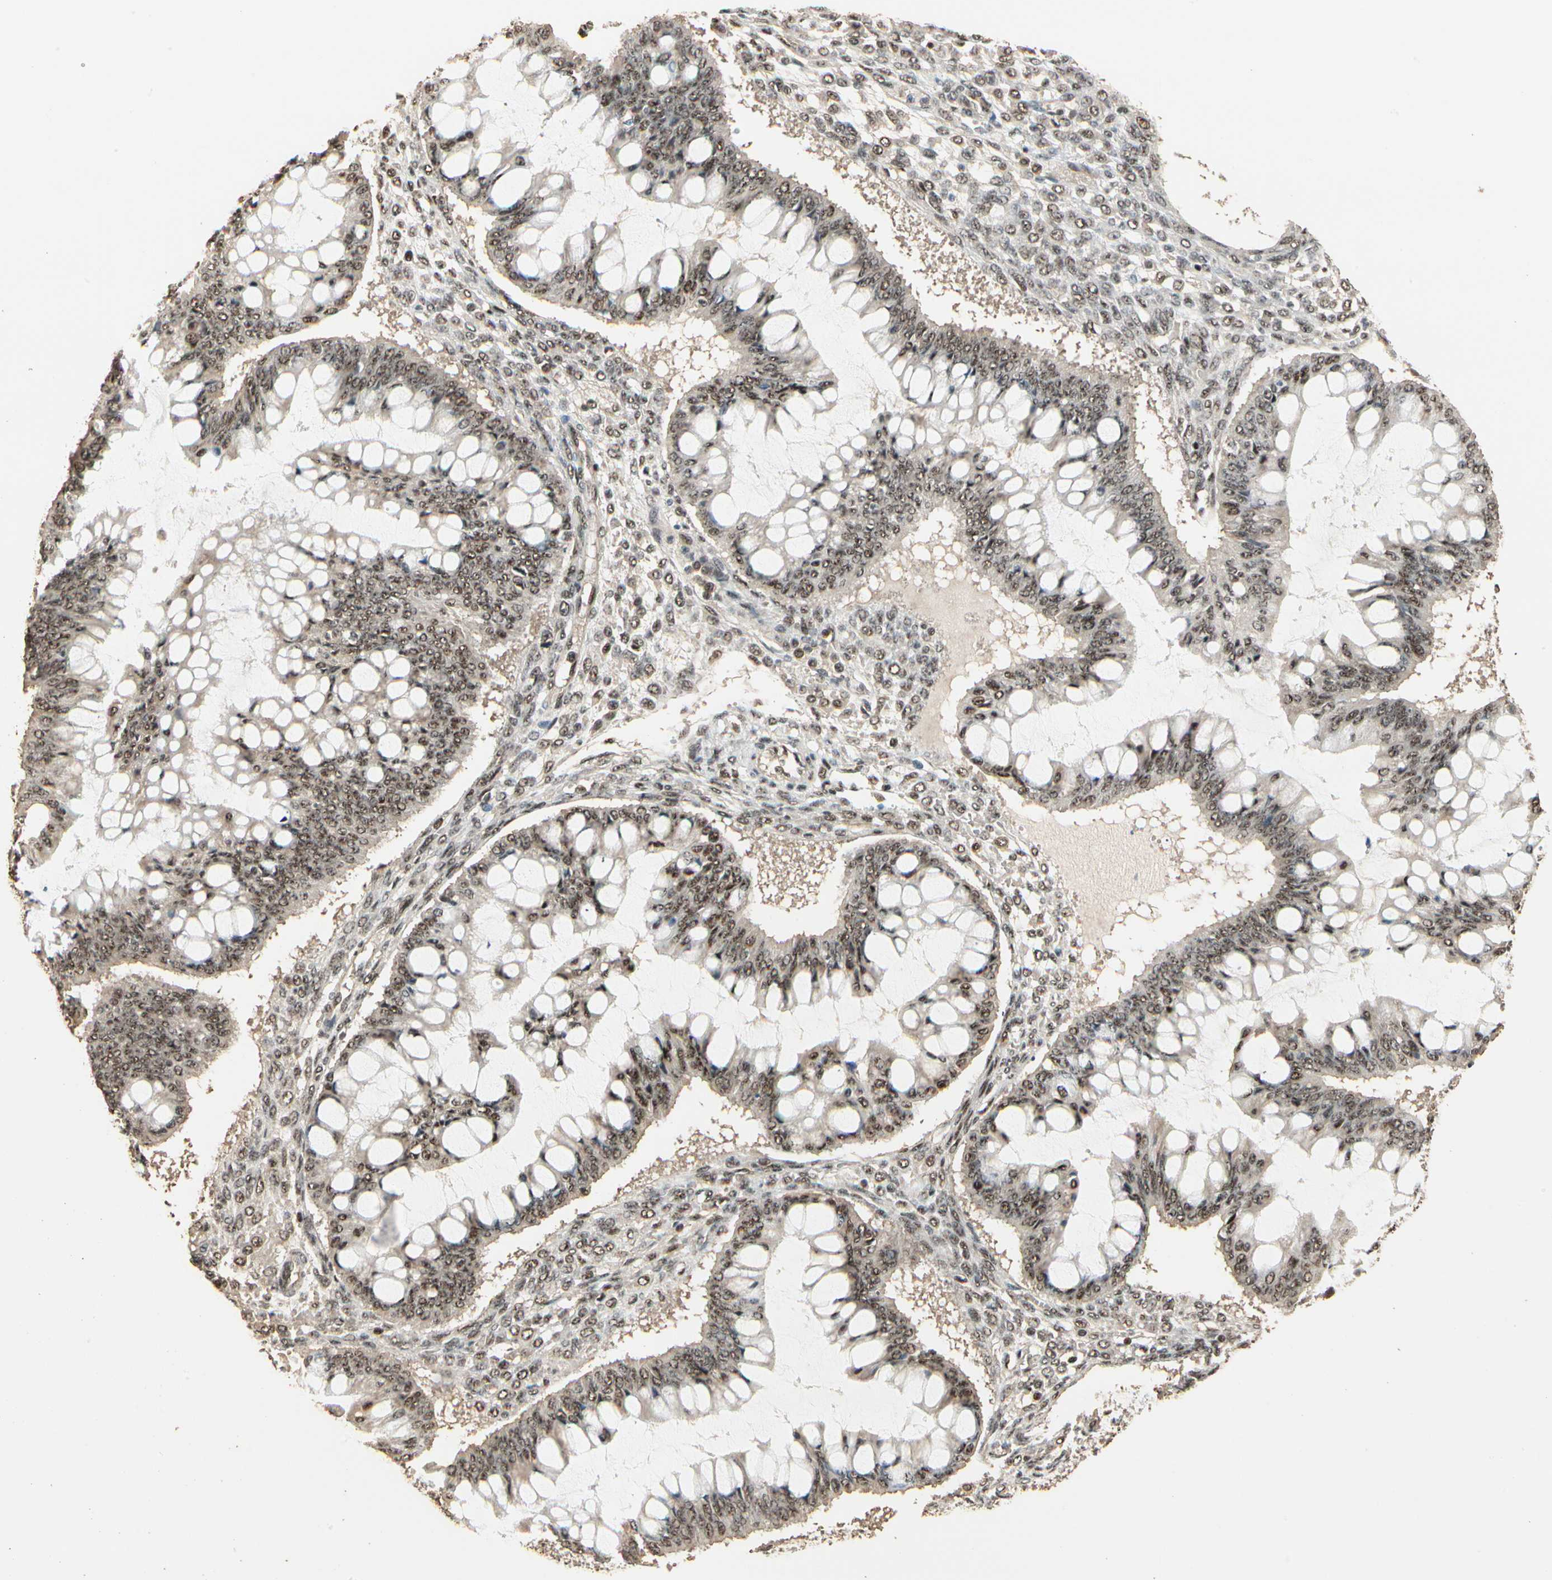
{"staining": {"intensity": "moderate", "quantity": ">75%", "location": "nuclear"}, "tissue": "ovarian cancer", "cell_type": "Tumor cells", "image_type": "cancer", "snomed": [{"axis": "morphology", "description": "Cystadenocarcinoma, mucinous, NOS"}, {"axis": "topography", "description": "Ovary"}], "caption": "IHC image of human ovarian cancer (mucinous cystadenocarcinoma) stained for a protein (brown), which reveals medium levels of moderate nuclear positivity in approximately >75% of tumor cells.", "gene": "RBM25", "patient": {"sex": "female", "age": 73}}